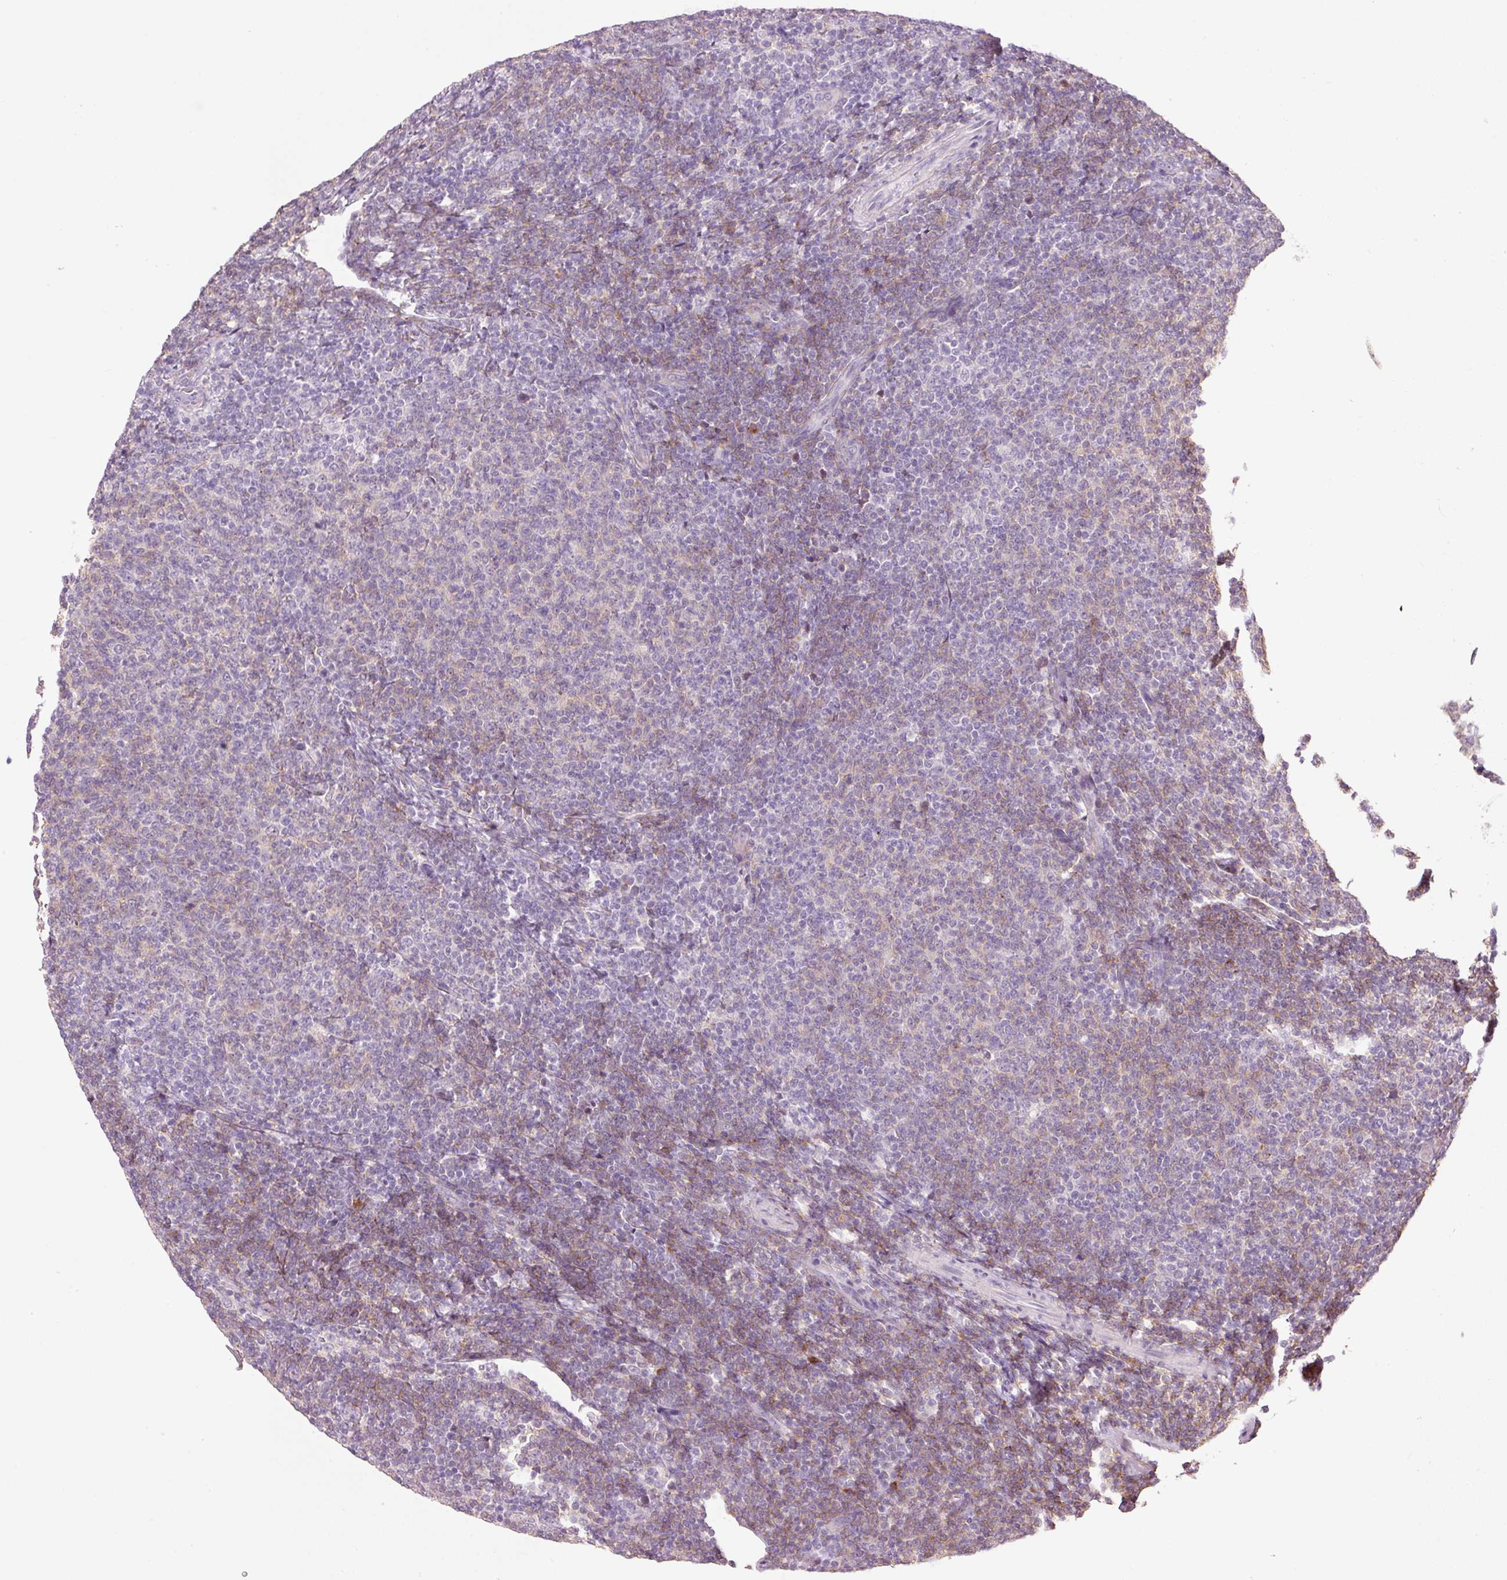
{"staining": {"intensity": "weak", "quantity": "25%-75%", "location": "cytoplasmic/membranous"}, "tissue": "lymphoma", "cell_type": "Tumor cells", "image_type": "cancer", "snomed": [{"axis": "morphology", "description": "Malignant lymphoma, non-Hodgkin's type, Low grade"}, {"axis": "topography", "description": "Lymph node"}], "caption": "A brown stain labels weak cytoplasmic/membranous positivity of a protein in lymphoma tumor cells. (Stains: DAB in brown, nuclei in blue, Microscopy: brightfield microscopy at high magnification).", "gene": "HAX1", "patient": {"sex": "male", "age": 66}}